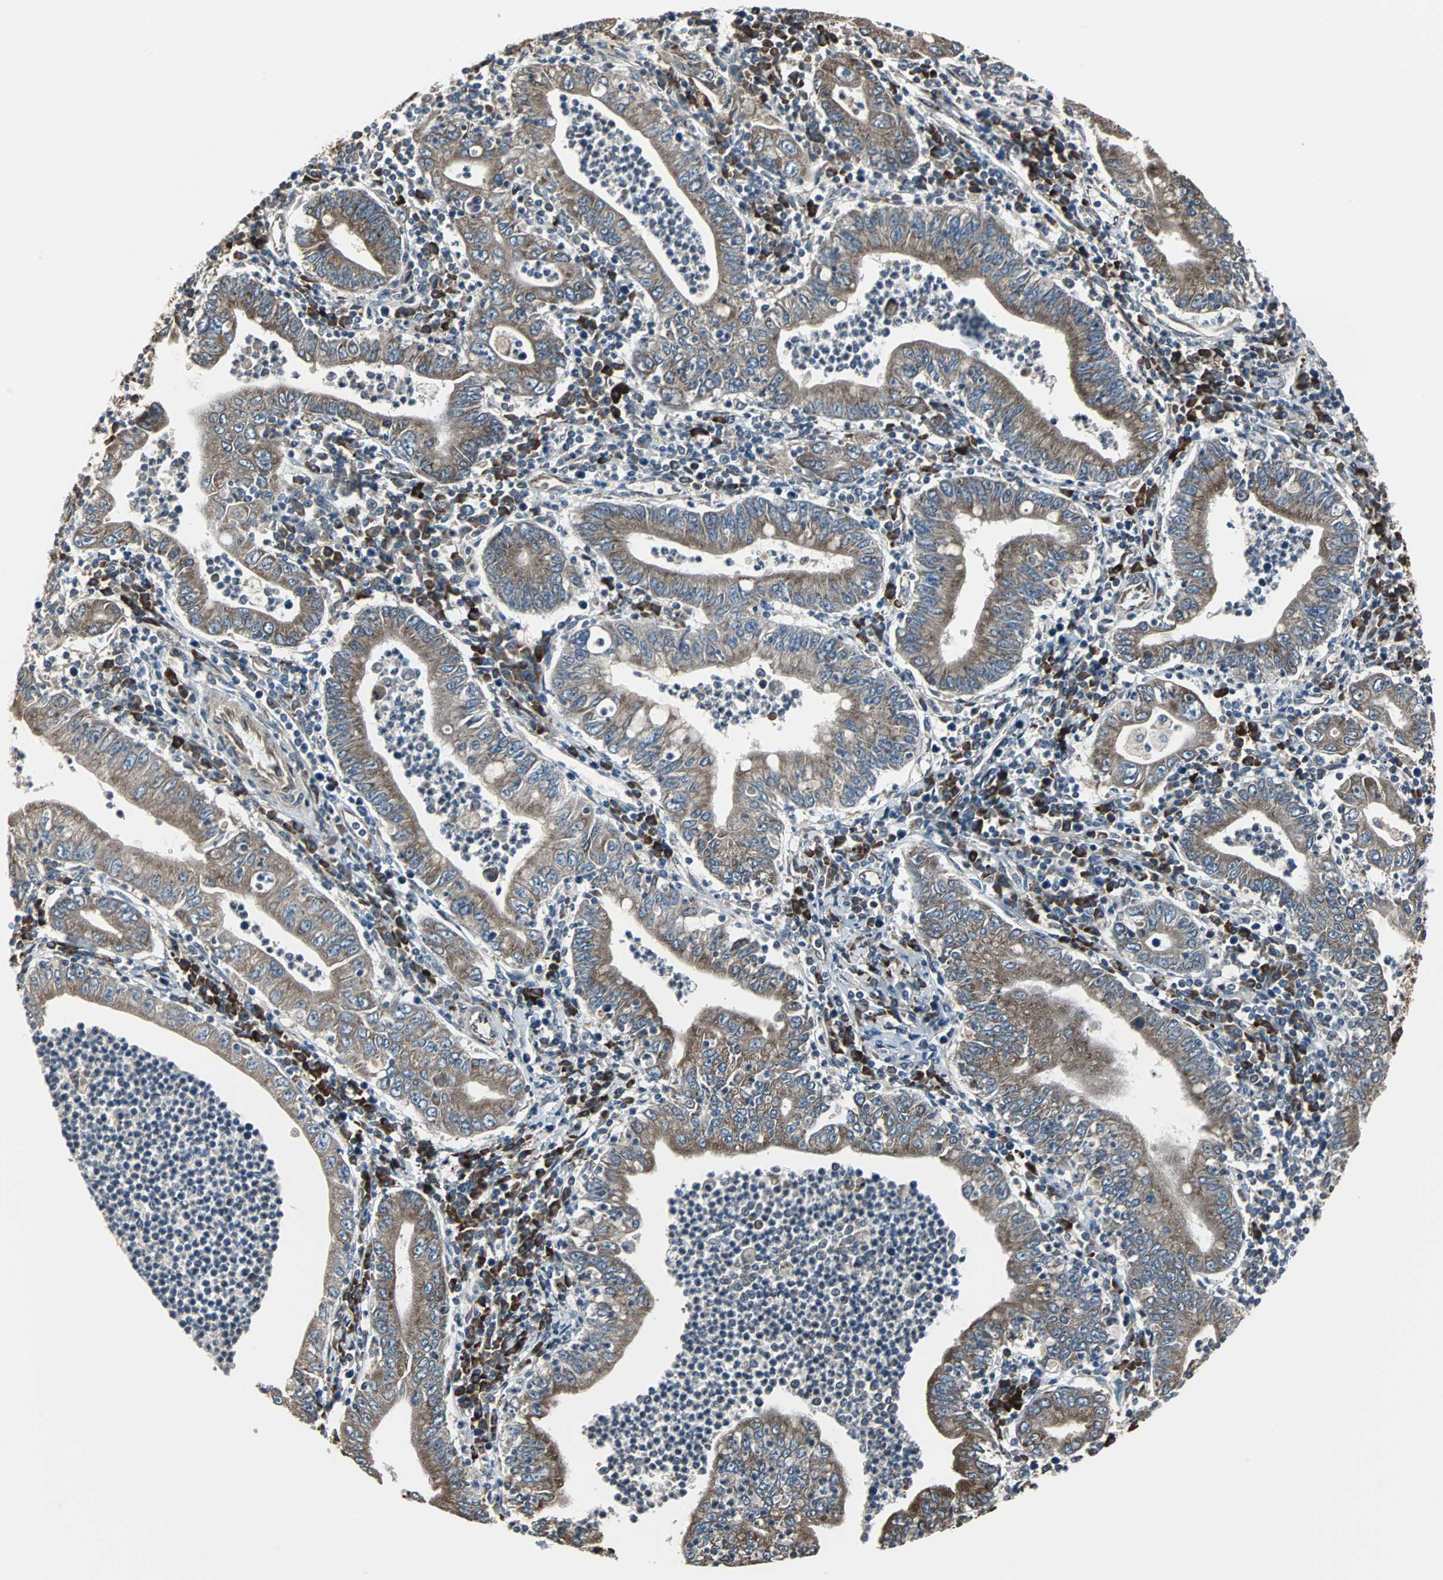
{"staining": {"intensity": "moderate", "quantity": ">75%", "location": "cytoplasmic/membranous"}, "tissue": "stomach cancer", "cell_type": "Tumor cells", "image_type": "cancer", "snomed": [{"axis": "morphology", "description": "Normal tissue, NOS"}, {"axis": "morphology", "description": "Adenocarcinoma, NOS"}, {"axis": "topography", "description": "Esophagus"}, {"axis": "topography", "description": "Stomach, upper"}, {"axis": "topography", "description": "Peripheral nerve tissue"}], "caption": "A high-resolution image shows IHC staining of stomach cancer (adenocarcinoma), which exhibits moderate cytoplasmic/membranous positivity in about >75% of tumor cells. The staining was performed using DAB (3,3'-diaminobenzidine) to visualize the protein expression in brown, while the nuclei were stained in blue with hematoxylin (Magnification: 20x).", "gene": "CHP1", "patient": {"sex": "male", "age": 62}}